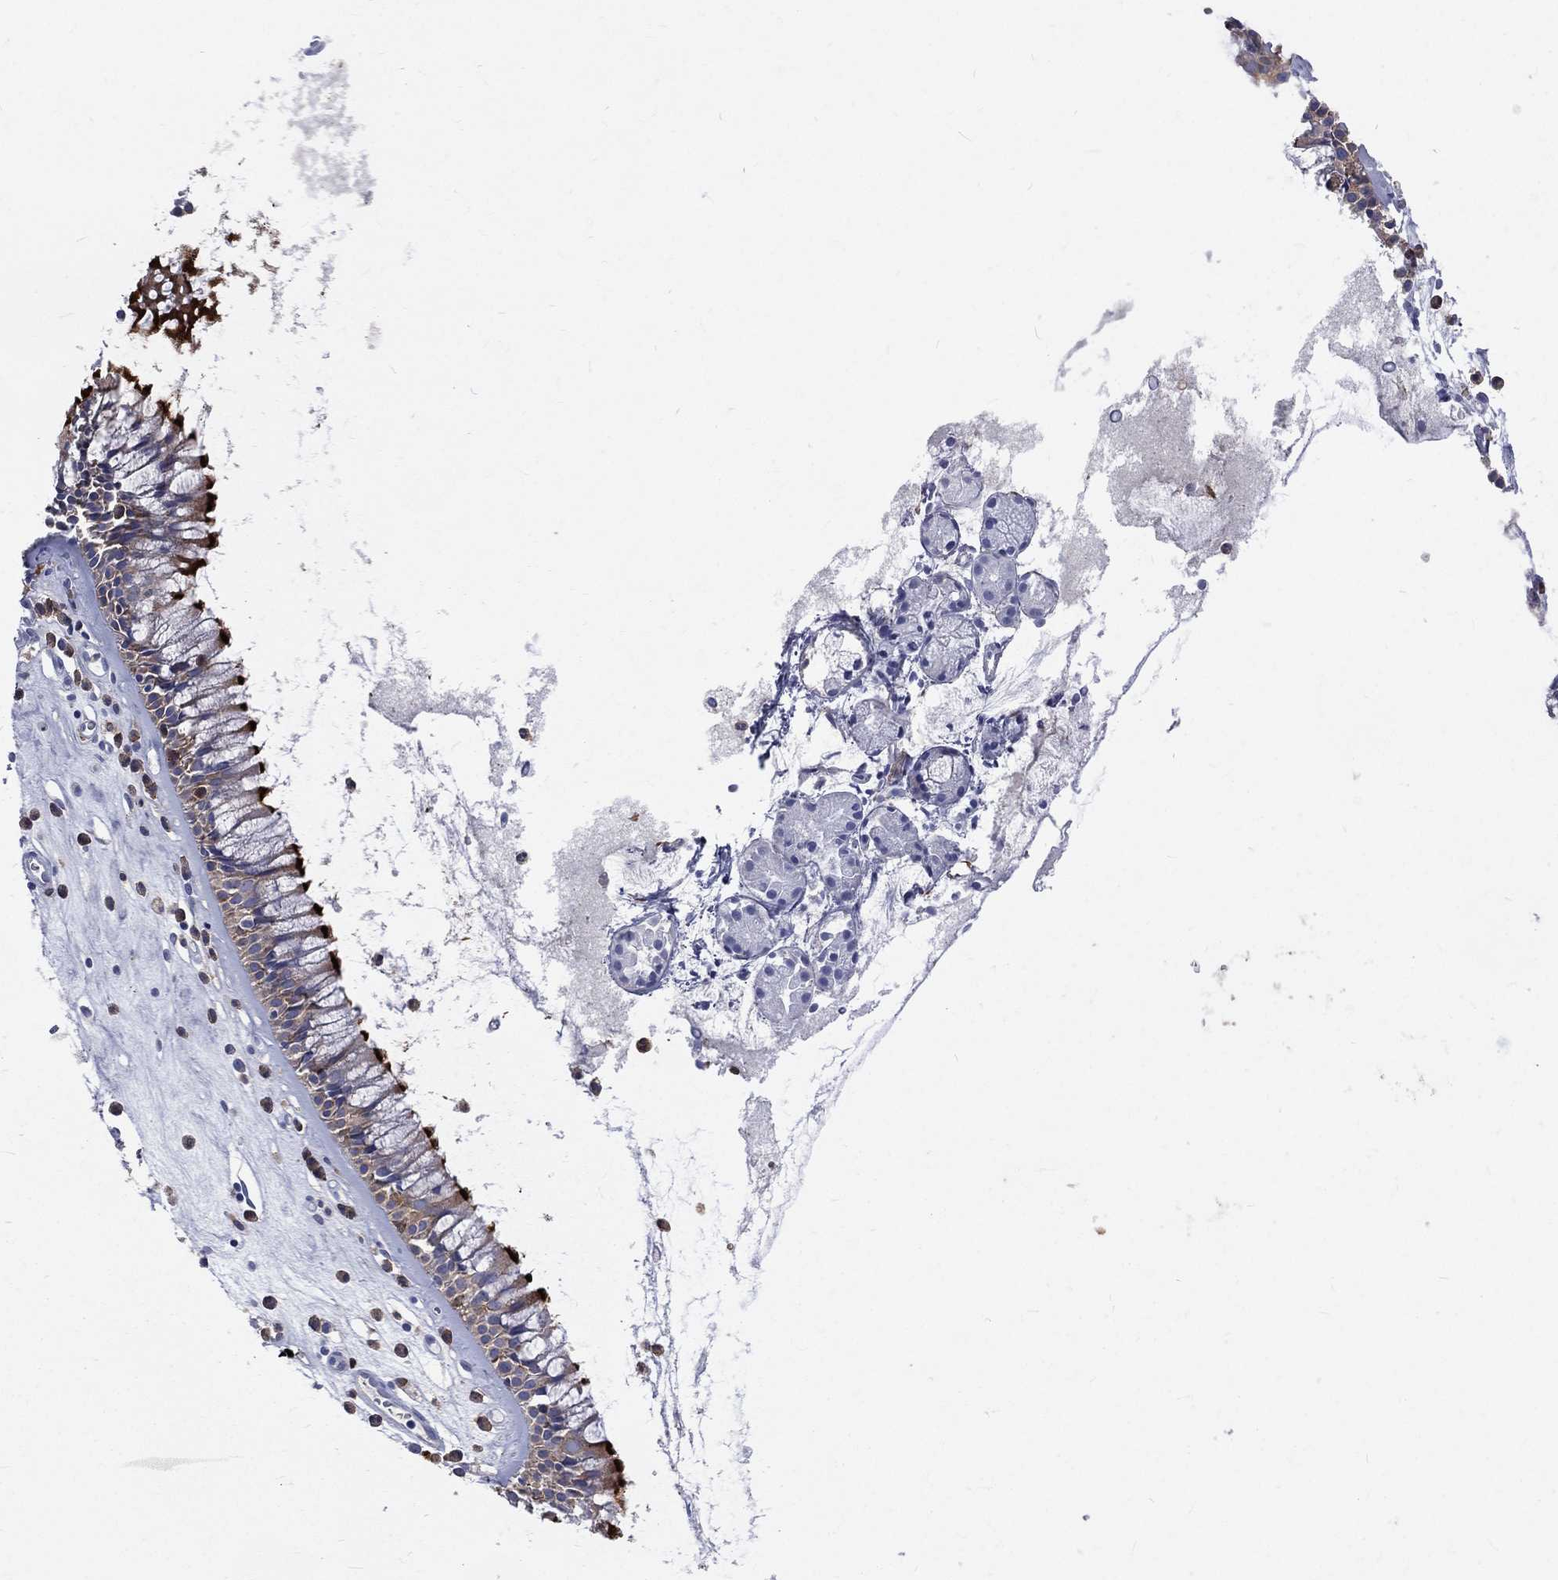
{"staining": {"intensity": "strong", "quantity": "<25%", "location": "cytoplasmic/membranous"}, "tissue": "nasopharynx", "cell_type": "Respiratory epithelial cells", "image_type": "normal", "snomed": [{"axis": "morphology", "description": "Normal tissue, NOS"}, {"axis": "topography", "description": "Nasopharynx"}], "caption": "Immunohistochemical staining of normal human nasopharynx reveals medium levels of strong cytoplasmic/membranous staining in about <25% of respiratory epithelial cells. The protein is stained brown, and the nuclei are stained in blue (DAB IHC with brightfield microscopy, high magnification).", "gene": "BASP1", "patient": {"sex": "male", "age": 57}}